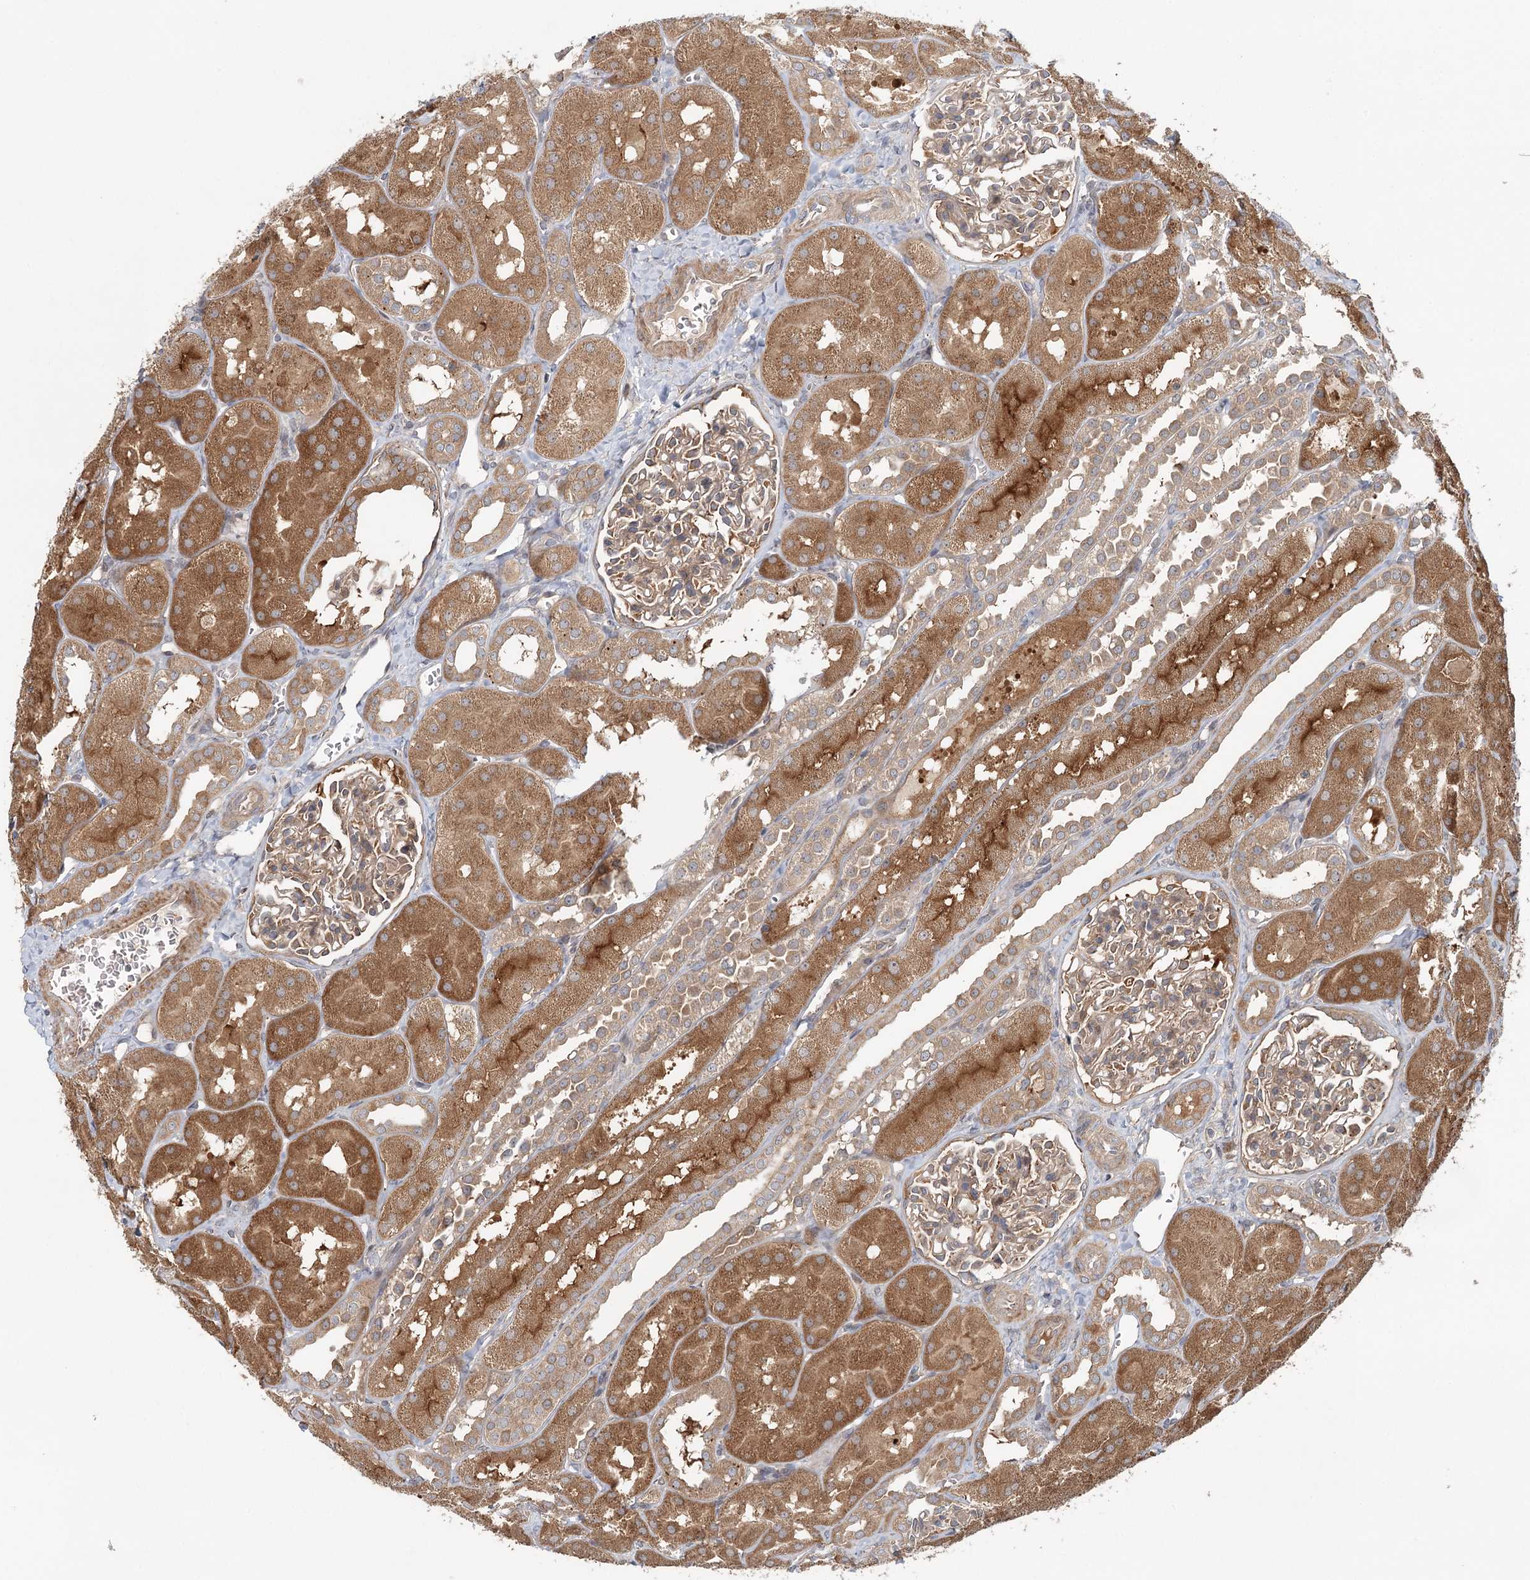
{"staining": {"intensity": "moderate", "quantity": ">75%", "location": "cytoplasmic/membranous"}, "tissue": "kidney", "cell_type": "Cells in glomeruli", "image_type": "normal", "snomed": [{"axis": "morphology", "description": "Normal tissue, NOS"}, {"axis": "topography", "description": "Kidney"}, {"axis": "topography", "description": "Urinary bladder"}], "caption": "Cells in glomeruli reveal moderate cytoplasmic/membranous staining in about >75% of cells in unremarkable kidney.", "gene": "ENSG00000273217", "patient": {"sex": "male", "age": 16}}